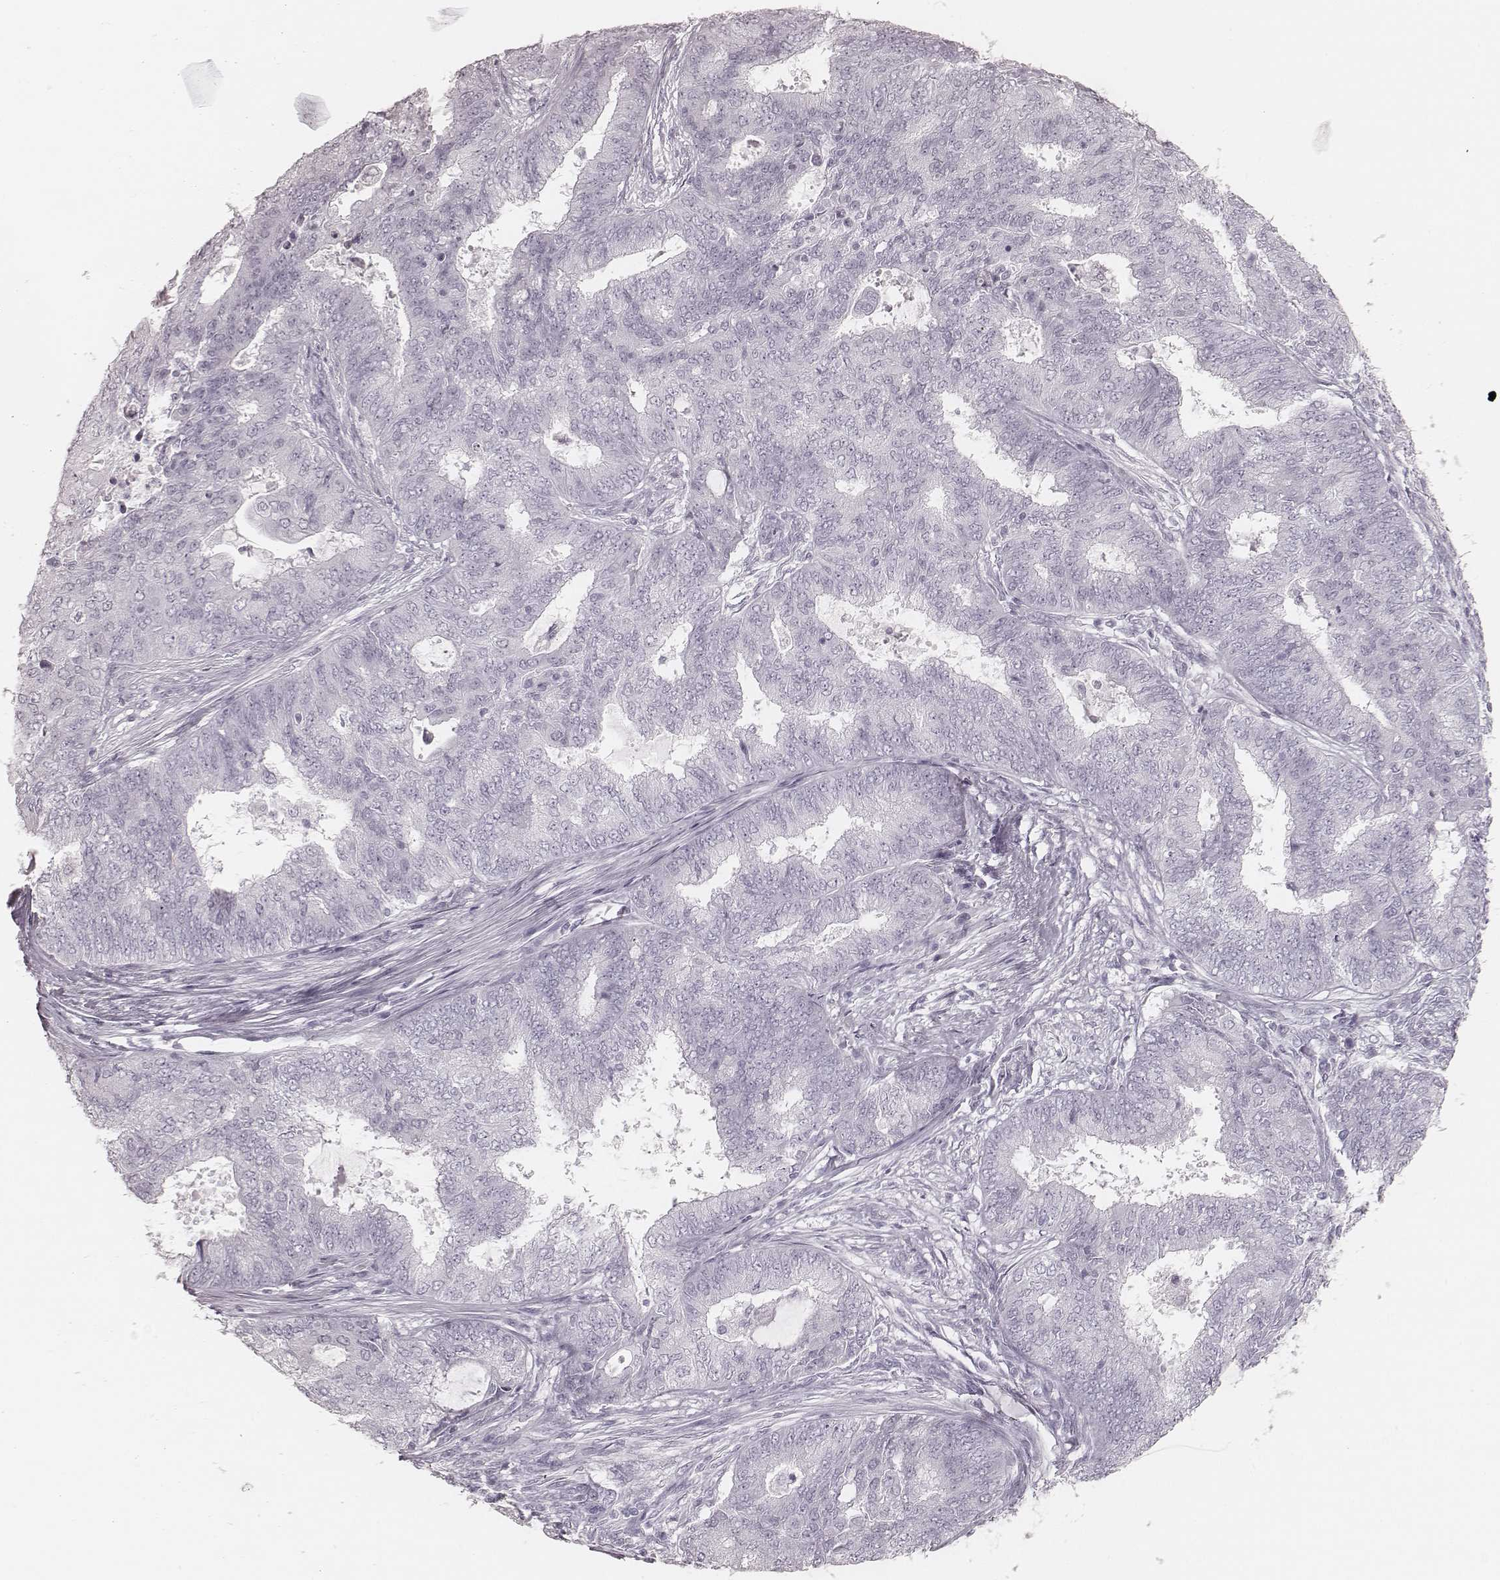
{"staining": {"intensity": "negative", "quantity": "none", "location": "none"}, "tissue": "endometrial cancer", "cell_type": "Tumor cells", "image_type": "cancer", "snomed": [{"axis": "morphology", "description": "Adenocarcinoma, NOS"}, {"axis": "topography", "description": "Endometrium"}], "caption": "Immunohistochemical staining of endometrial adenocarcinoma demonstrates no significant expression in tumor cells. (Immunohistochemistry, brightfield microscopy, high magnification).", "gene": "KRT82", "patient": {"sex": "female", "age": 62}}